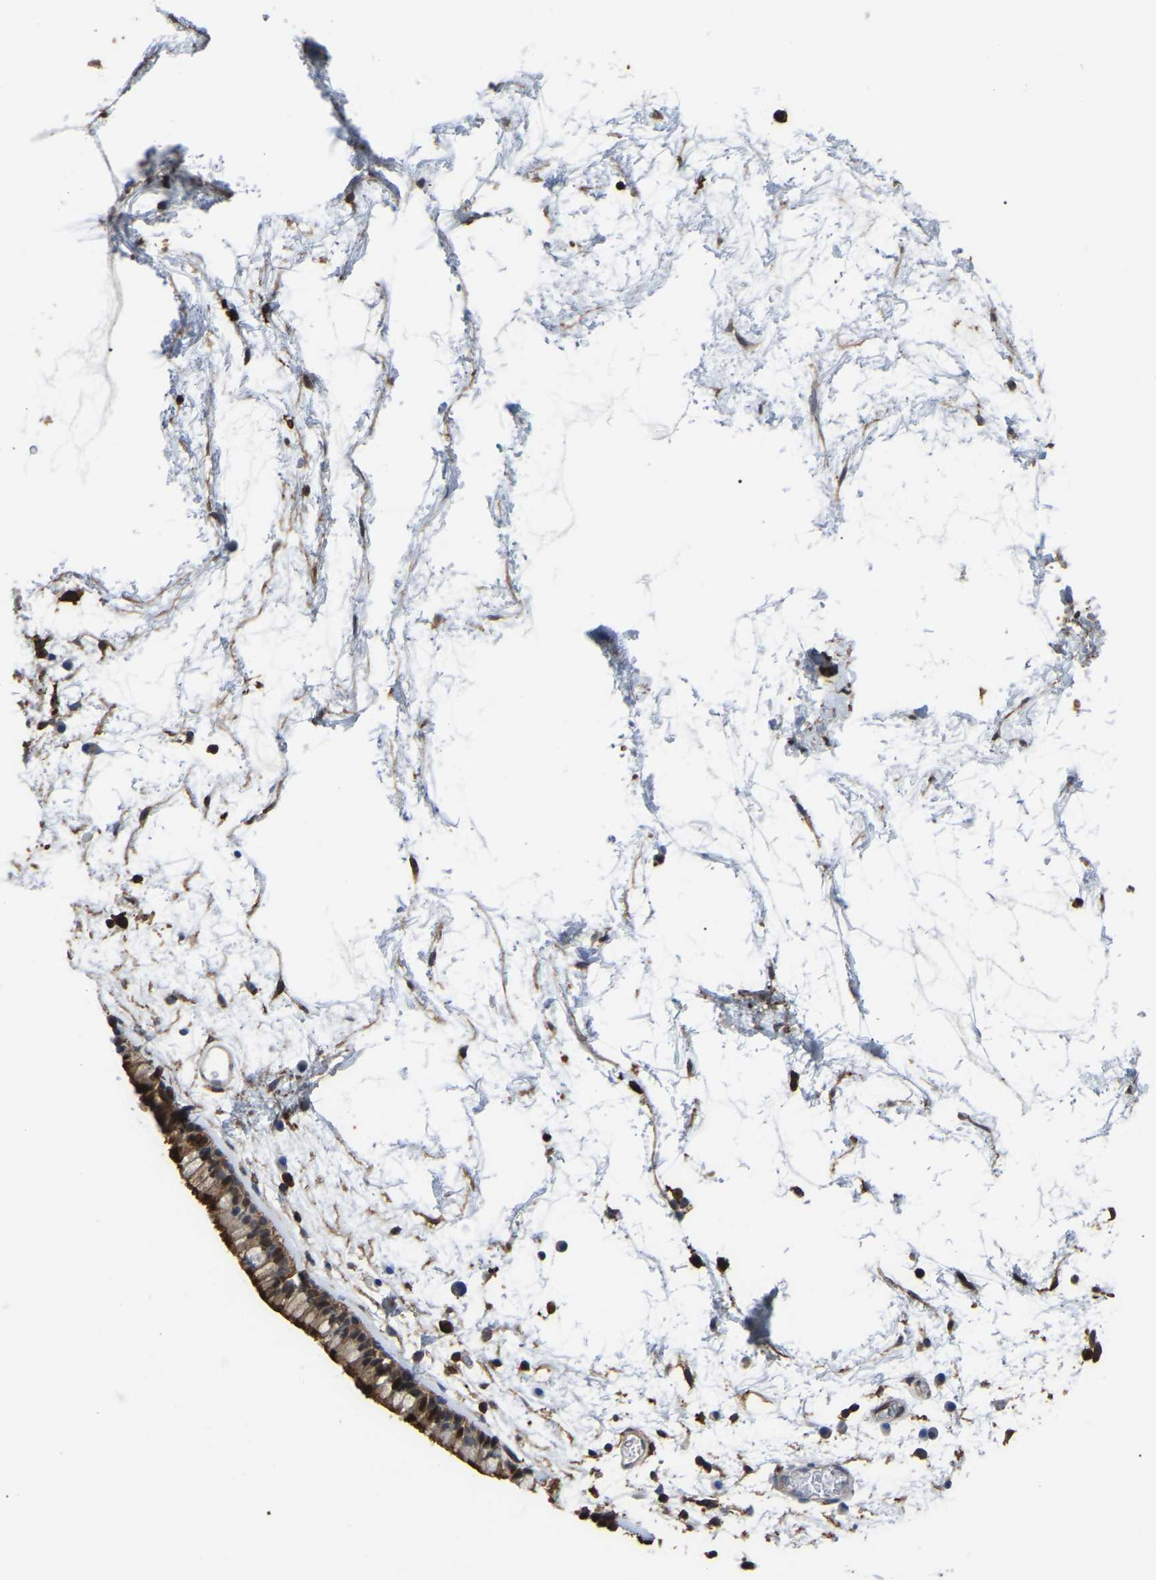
{"staining": {"intensity": "strong", "quantity": ">75%", "location": "cytoplasmic/membranous,nuclear"}, "tissue": "nasopharynx", "cell_type": "Respiratory epithelial cells", "image_type": "normal", "snomed": [{"axis": "morphology", "description": "Normal tissue, NOS"}, {"axis": "morphology", "description": "Inflammation, NOS"}, {"axis": "topography", "description": "Nasopharynx"}], "caption": "The photomicrograph reveals staining of unremarkable nasopharynx, revealing strong cytoplasmic/membranous,nuclear protein positivity (brown color) within respiratory epithelial cells. The staining was performed using DAB (3,3'-diaminobenzidine) to visualize the protein expression in brown, while the nuclei were stained in blue with hematoxylin (Magnification: 20x).", "gene": "CIT", "patient": {"sex": "male", "age": 48}}